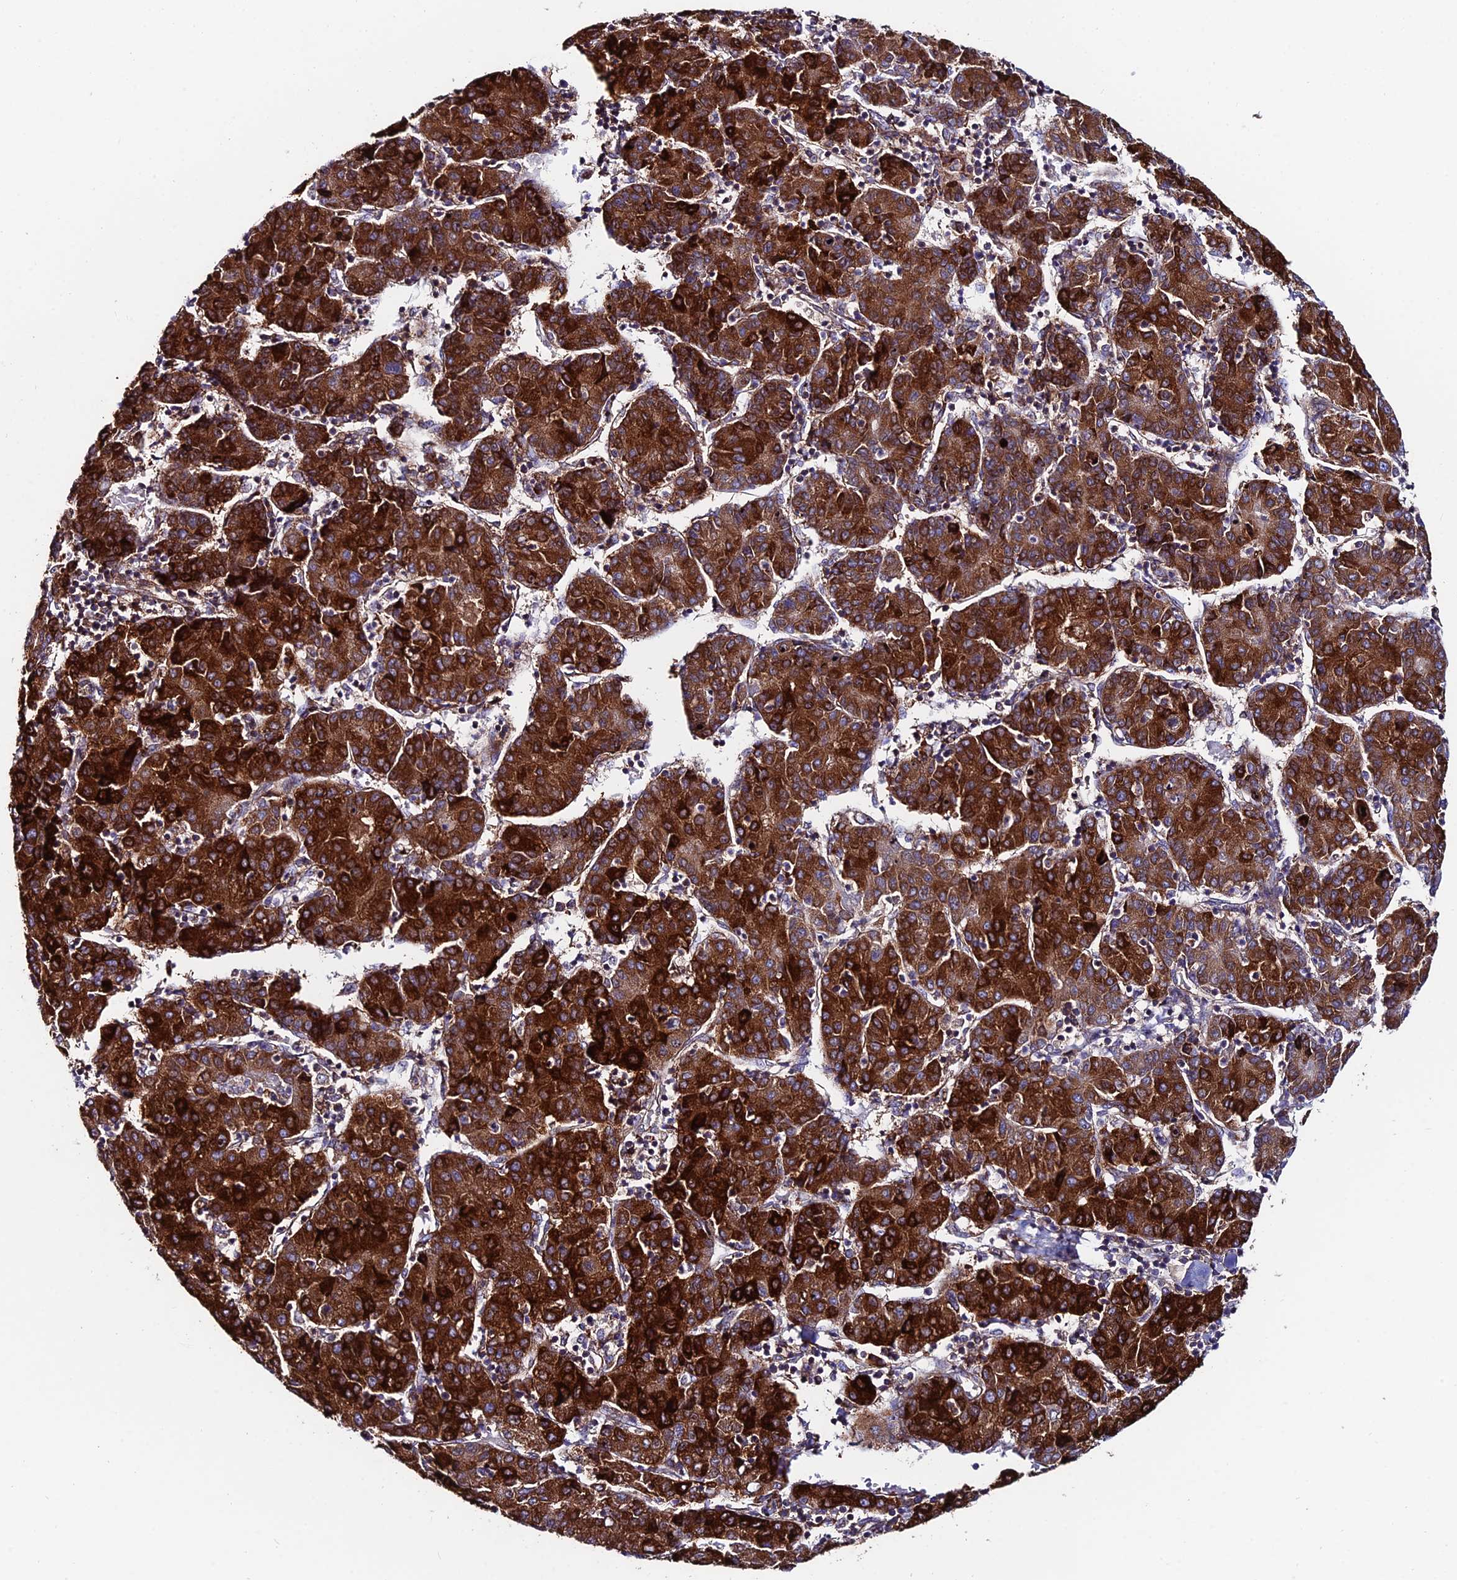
{"staining": {"intensity": "strong", "quantity": ">75%", "location": "cytoplasmic/membranous"}, "tissue": "liver cancer", "cell_type": "Tumor cells", "image_type": "cancer", "snomed": [{"axis": "morphology", "description": "Carcinoma, Hepatocellular, NOS"}, {"axis": "topography", "description": "Liver"}], "caption": "Strong cytoplasmic/membranous positivity for a protein is seen in approximately >75% of tumor cells of liver cancer (hepatocellular carcinoma) using immunohistochemistry (IHC).", "gene": "EIF3K", "patient": {"sex": "male", "age": 65}}